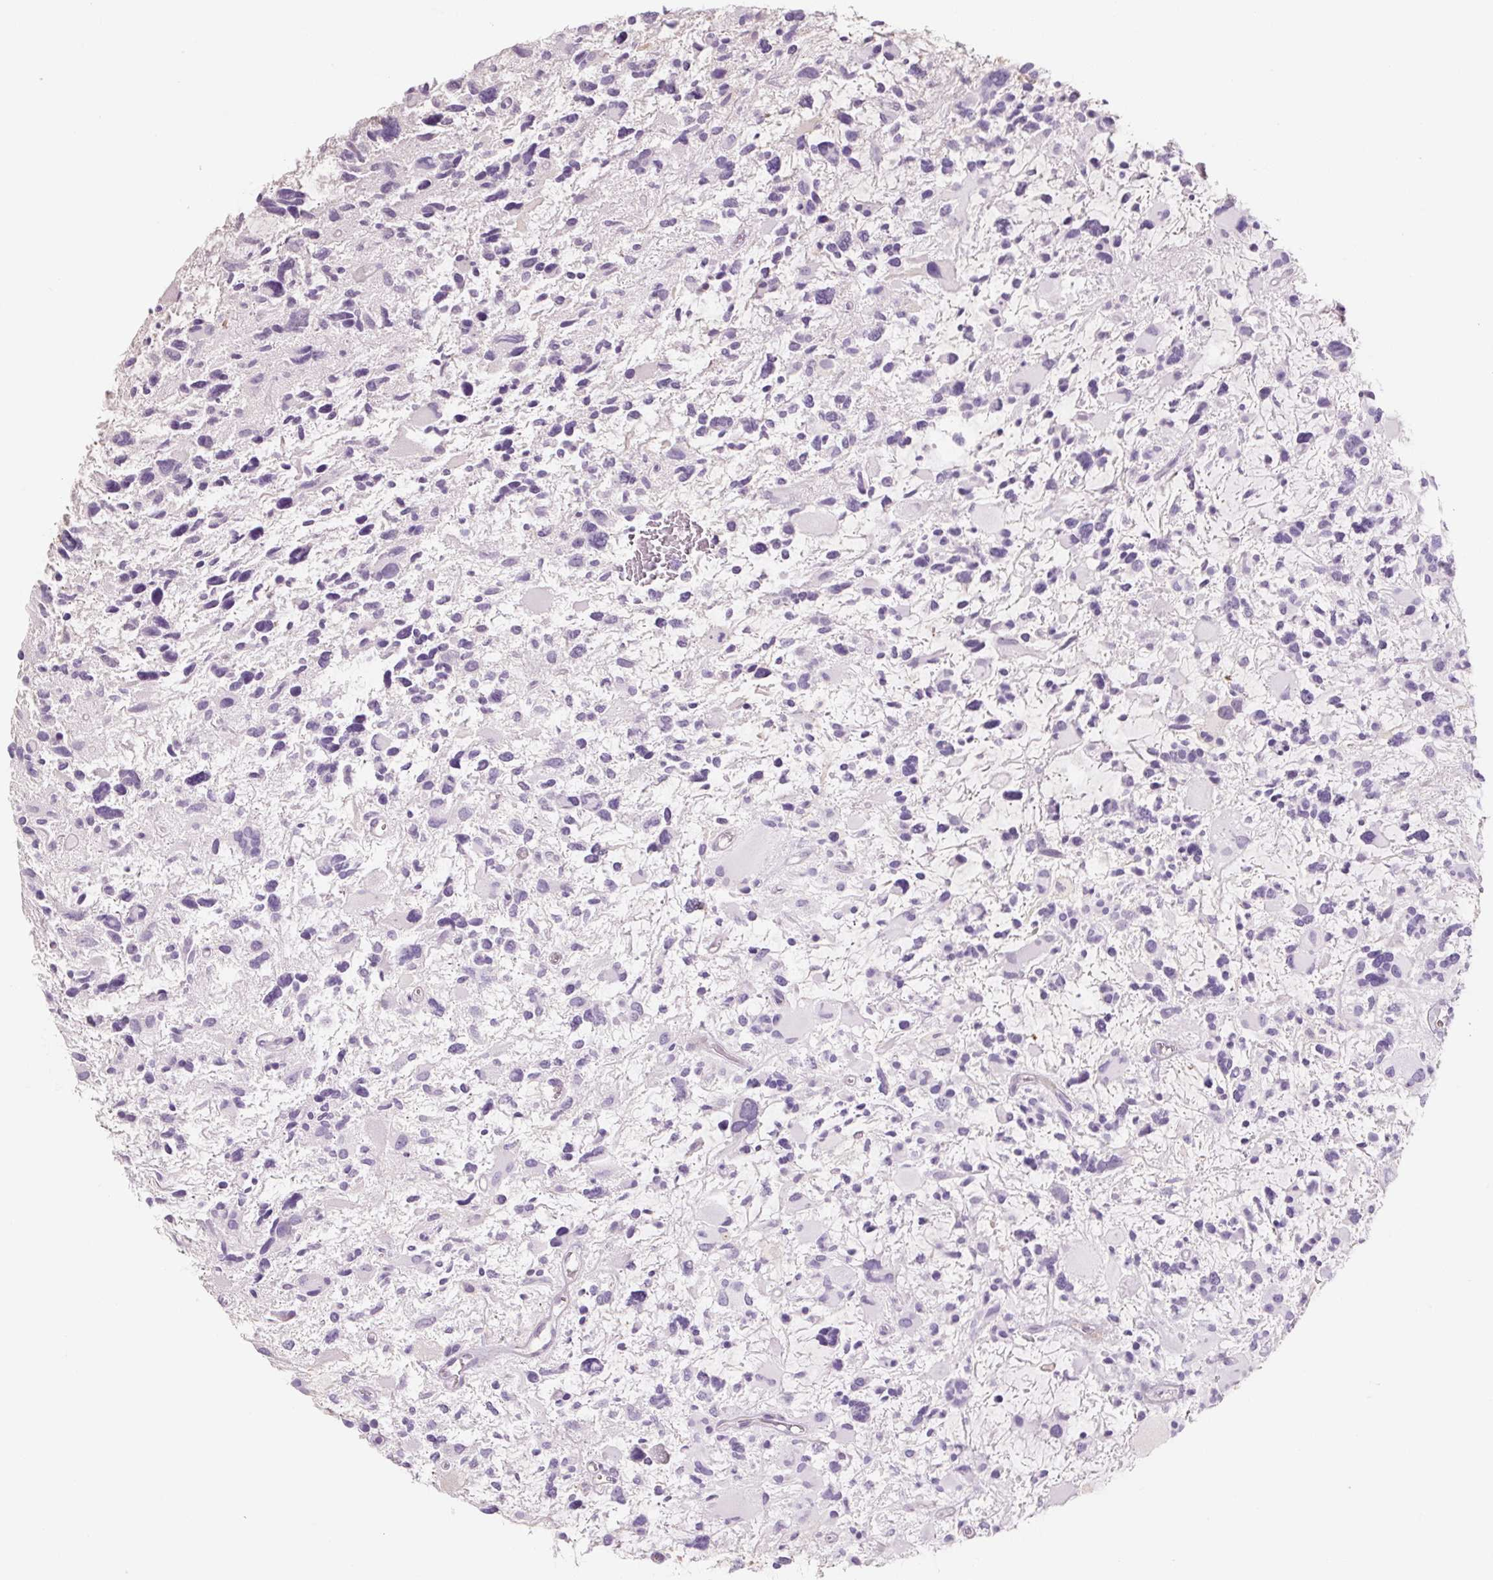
{"staining": {"intensity": "negative", "quantity": "none", "location": "none"}, "tissue": "glioma", "cell_type": "Tumor cells", "image_type": "cancer", "snomed": [{"axis": "morphology", "description": "Glioma, malignant, High grade"}, {"axis": "topography", "description": "Brain"}], "caption": "An image of human malignant glioma (high-grade) is negative for staining in tumor cells. (Immunohistochemistry (ihc), brightfield microscopy, high magnification).", "gene": "PRM1", "patient": {"sex": "female", "age": 11}}